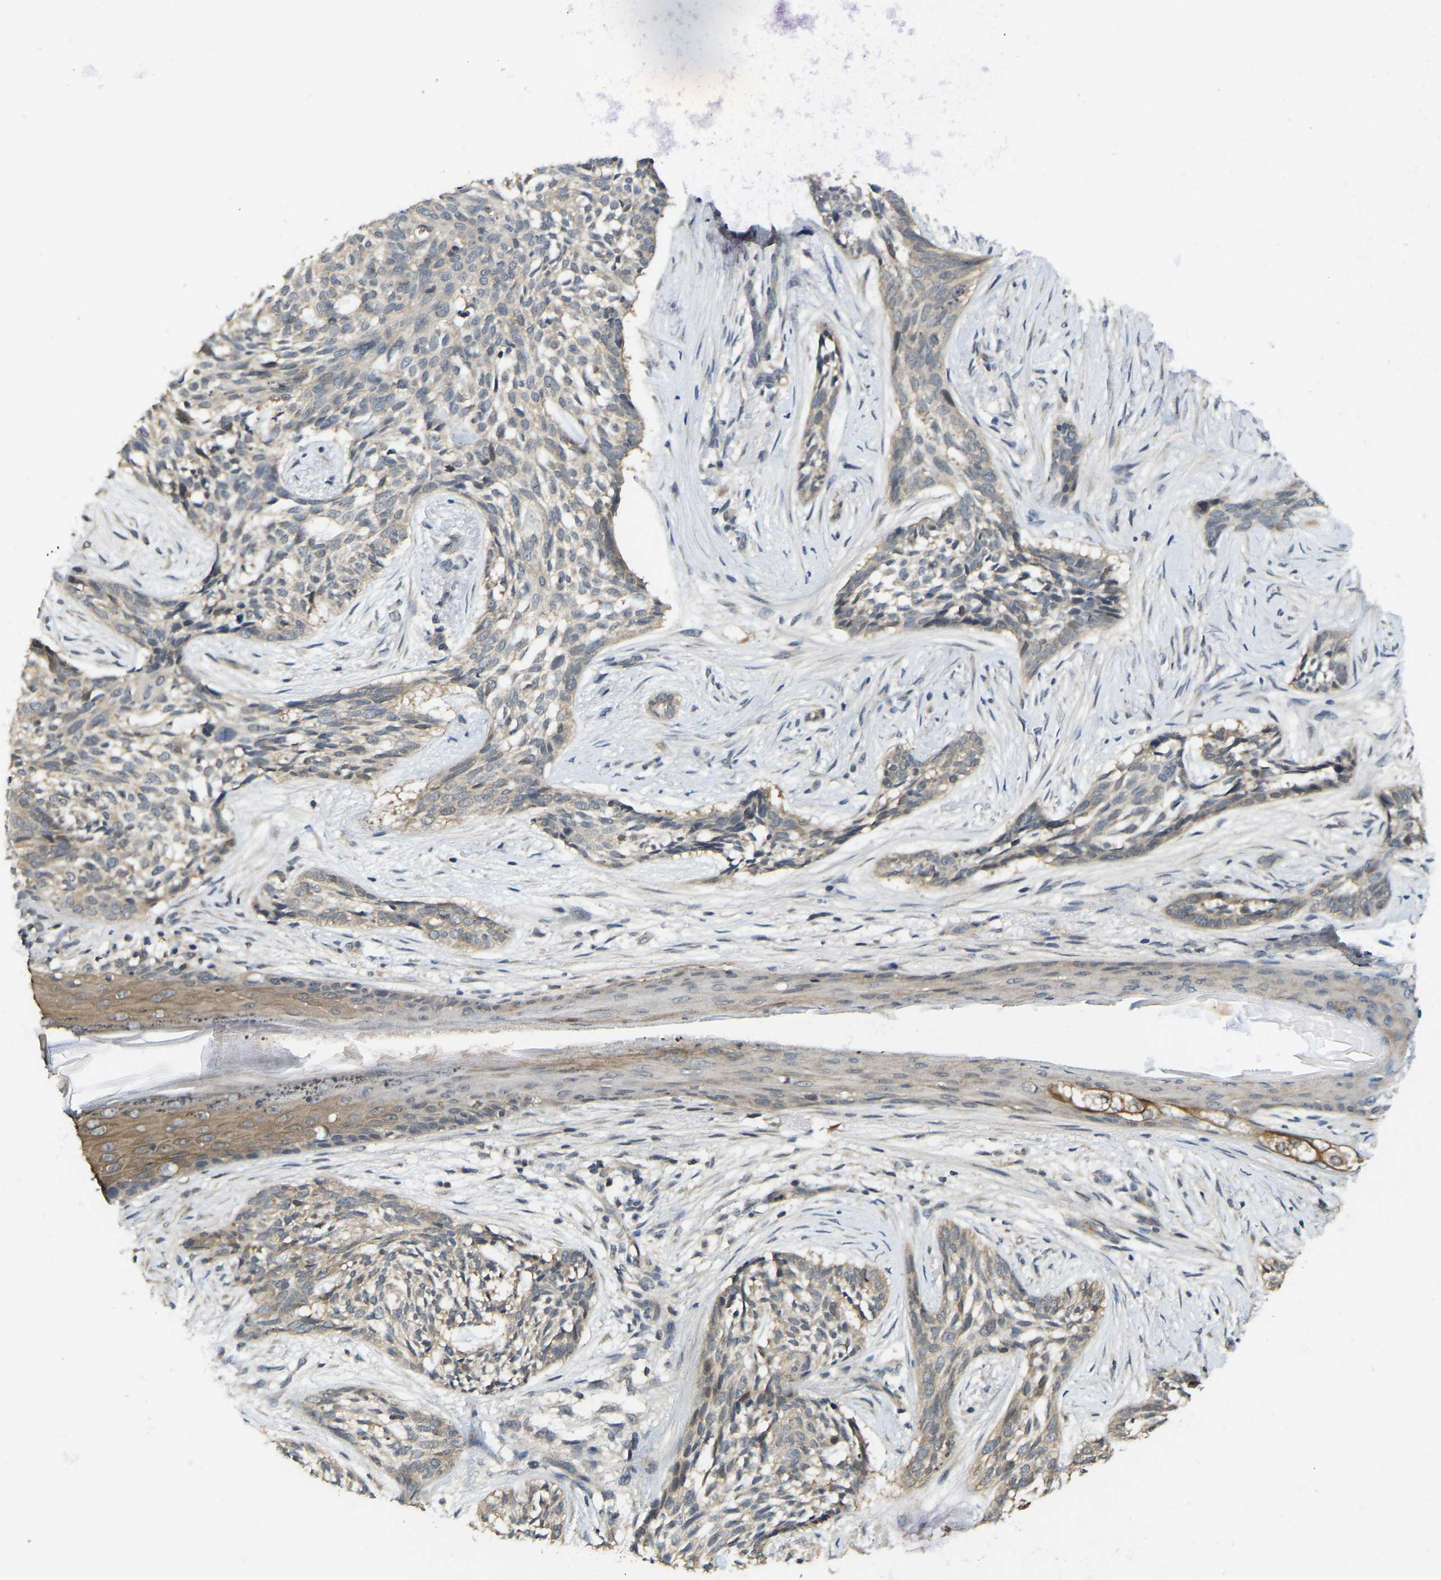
{"staining": {"intensity": "moderate", "quantity": "25%-75%", "location": "cytoplasmic/membranous"}, "tissue": "skin cancer", "cell_type": "Tumor cells", "image_type": "cancer", "snomed": [{"axis": "morphology", "description": "Basal cell carcinoma"}, {"axis": "topography", "description": "Skin"}], "caption": "Approximately 25%-75% of tumor cells in human skin cancer (basal cell carcinoma) show moderate cytoplasmic/membranous protein positivity as visualized by brown immunohistochemical staining.", "gene": "NDRG3", "patient": {"sex": "female", "age": 88}}